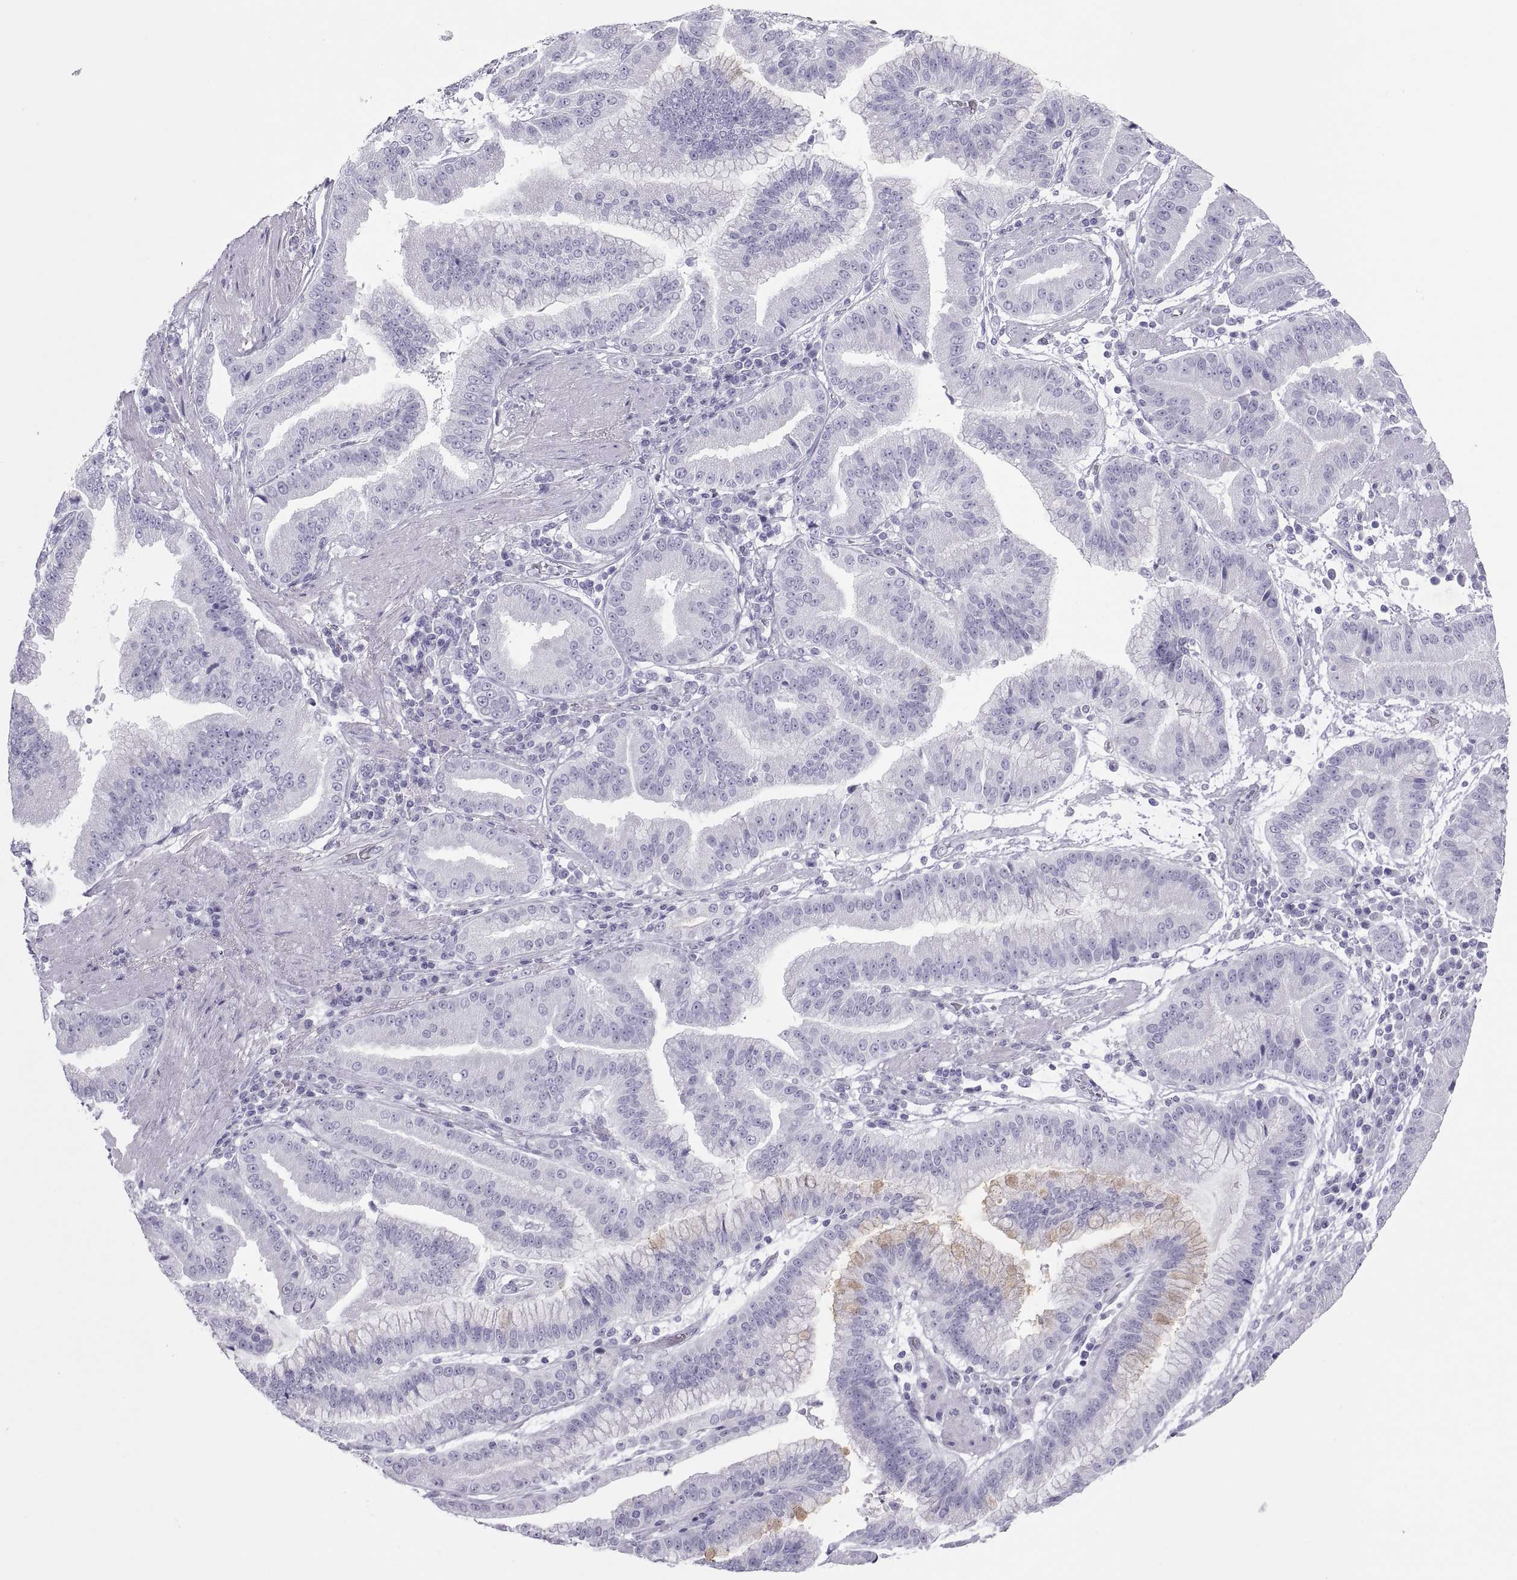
{"staining": {"intensity": "negative", "quantity": "none", "location": "none"}, "tissue": "stomach cancer", "cell_type": "Tumor cells", "image_type": "cancer", "snomed": [{"axis": "morphology", "description": "Adenocarcinoma, NOS"}, {"axis": "topography", "description": "Stomach"}], "caption": "There is no significant staining in tumor cells of stomach cancer (adenocarcinoma).", "gene": "SEMG1", "patient": {"sex": "male", "age": 83}}